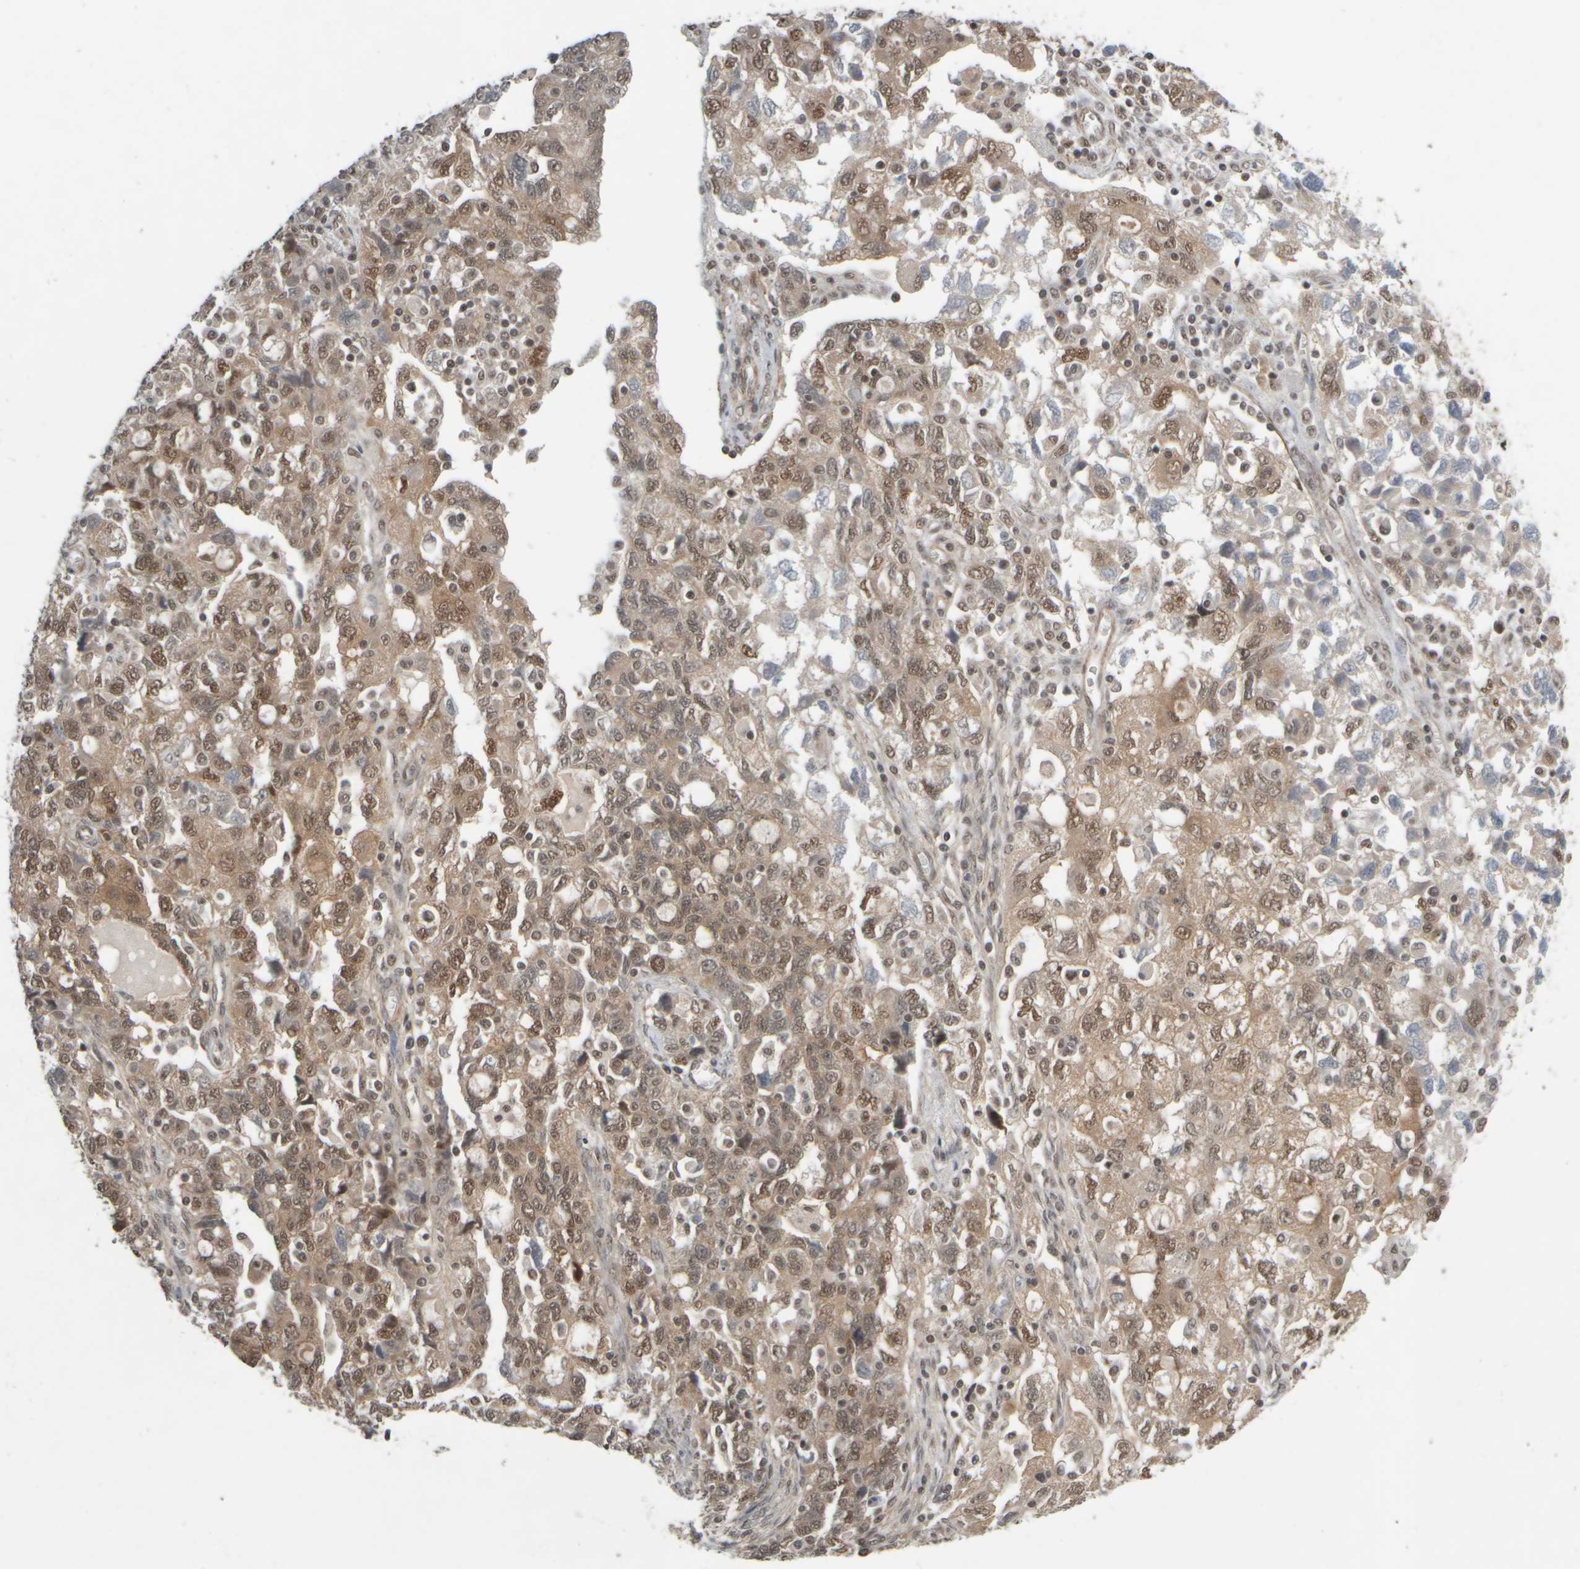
{"staining": {"intensity": "weak", "quantity": ">75%", "location": "cytoplasmic/membranous,nuclear"}, "tissue": "ovarian cancer", "cell_type": "Tumor cells", "image_type": "cancer", "snomed": [{"axis": "morphology", "description": "Carcinoma, NOS"}, {"axis": "morphology", "description": "Cystadenocarcinoma, serous, NOS"}, {"axis": "topography", "description": "Ovary"}], "caption": "Immunohistochemistry of human ovarian cancer (carcinoma) displays low levels of weak cytoplasmic/membranous and nuclear expression in about >75% of tumor cells. Using DAB (3,3'-diaminobenzidine) (brown) and hematoxylin (blue) stains, captured at high magnification using brightfield microscopy.", "gene": "SYNRG", "patient": {"sex": "female", "age": 69}}